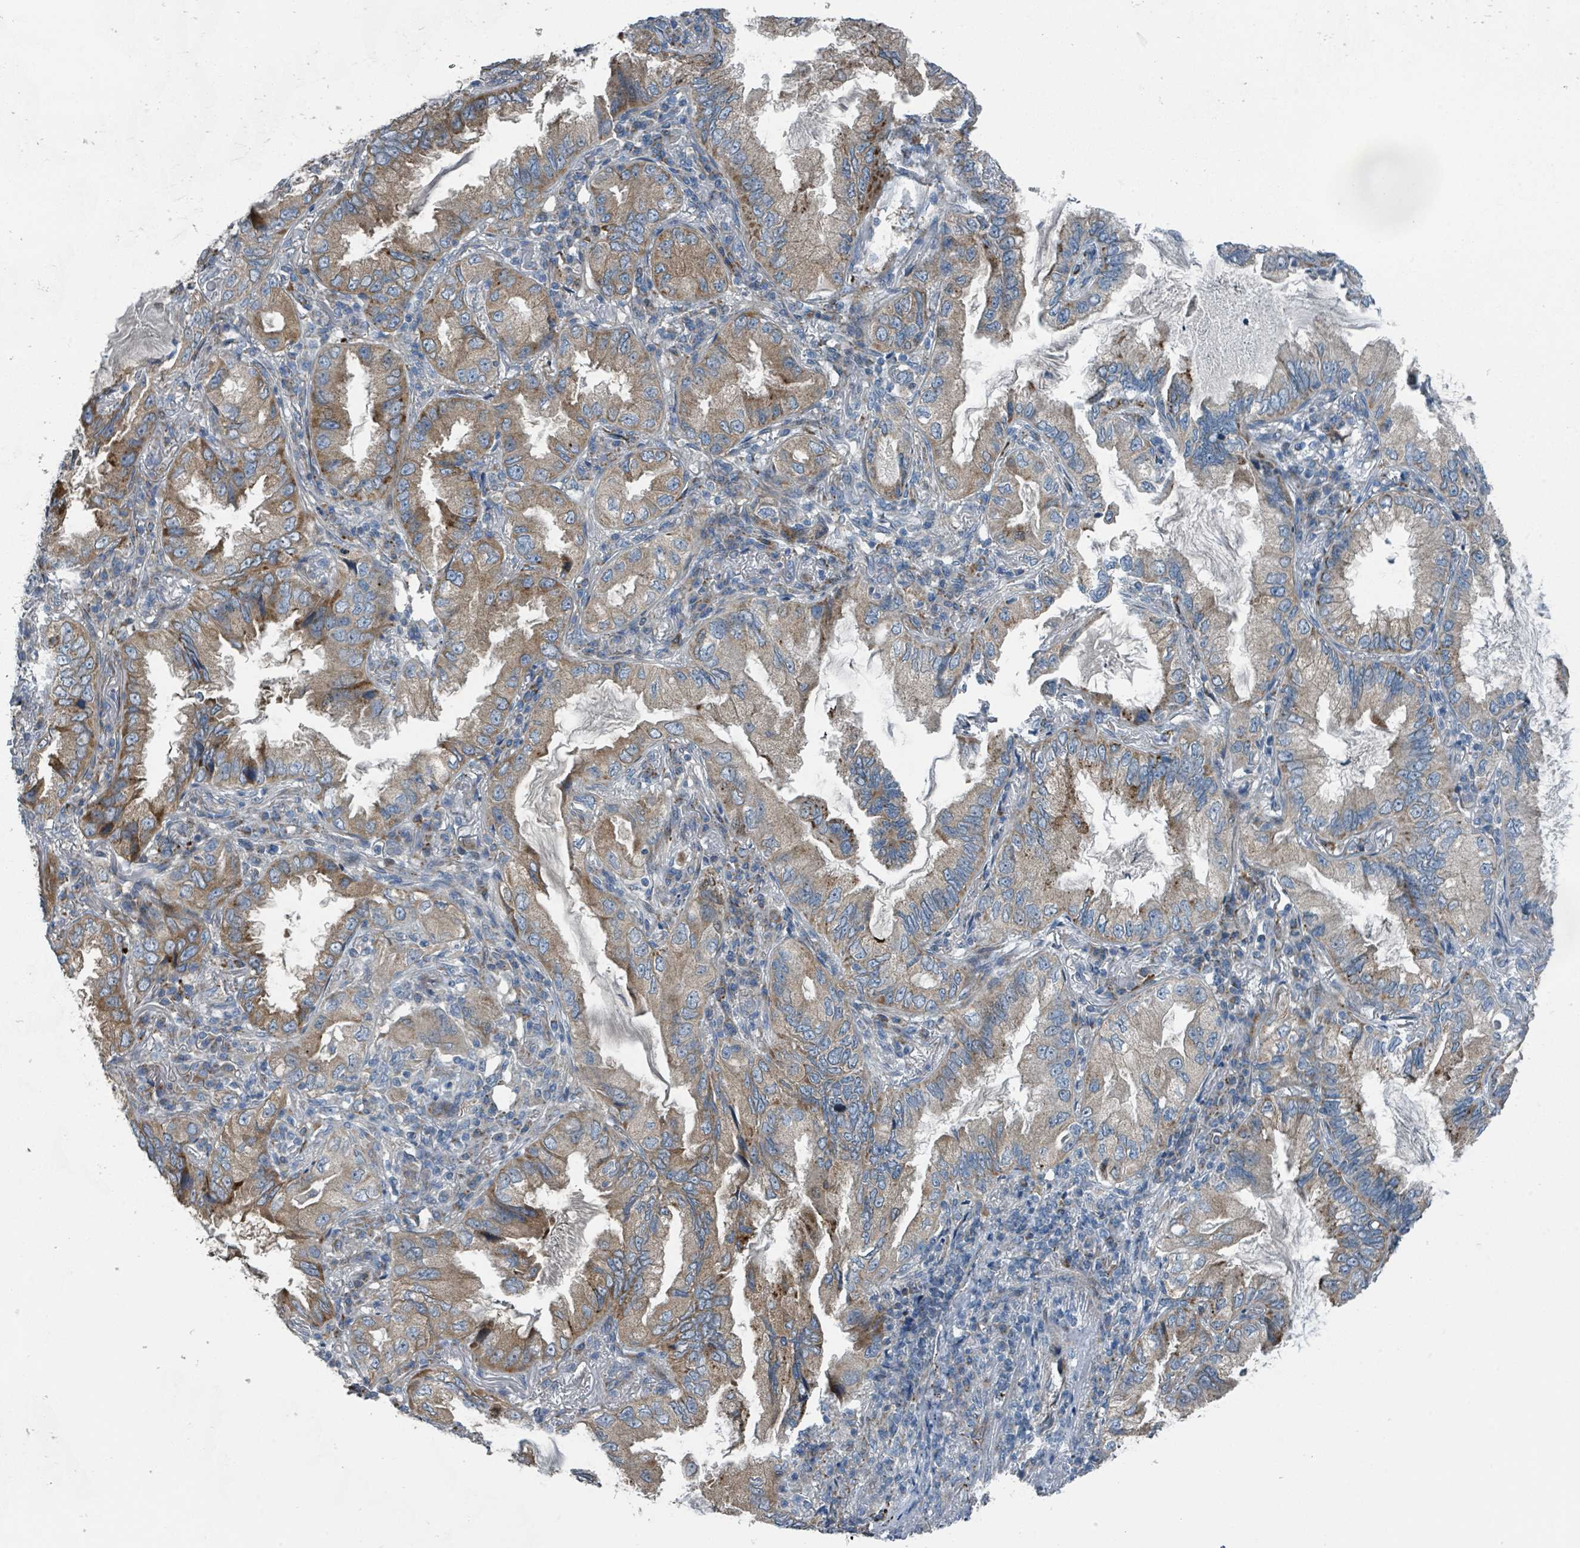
{"staining": {"intensity": "moderate", "quantity": ">75%", "location": "cytoplasmic/membranous"}, "tissue": "lung cancer", "cell_type": "Tumor cells", "image_type": "cancer", "snomed": [{"axis": "morphology", "description": "Adenocarcinoma, NOS"}, {"axis": "topography", "description": "Lung"}], "caption": "Approximately >75% of tumor cells in adenocarcinoma (lung) reveal moderate cytoplasmic/membranous protein staining as visualized by brown immunohistochemical staining.", "gene": "DIPK2A", "patient": {"sex": "female", "age": 69}}